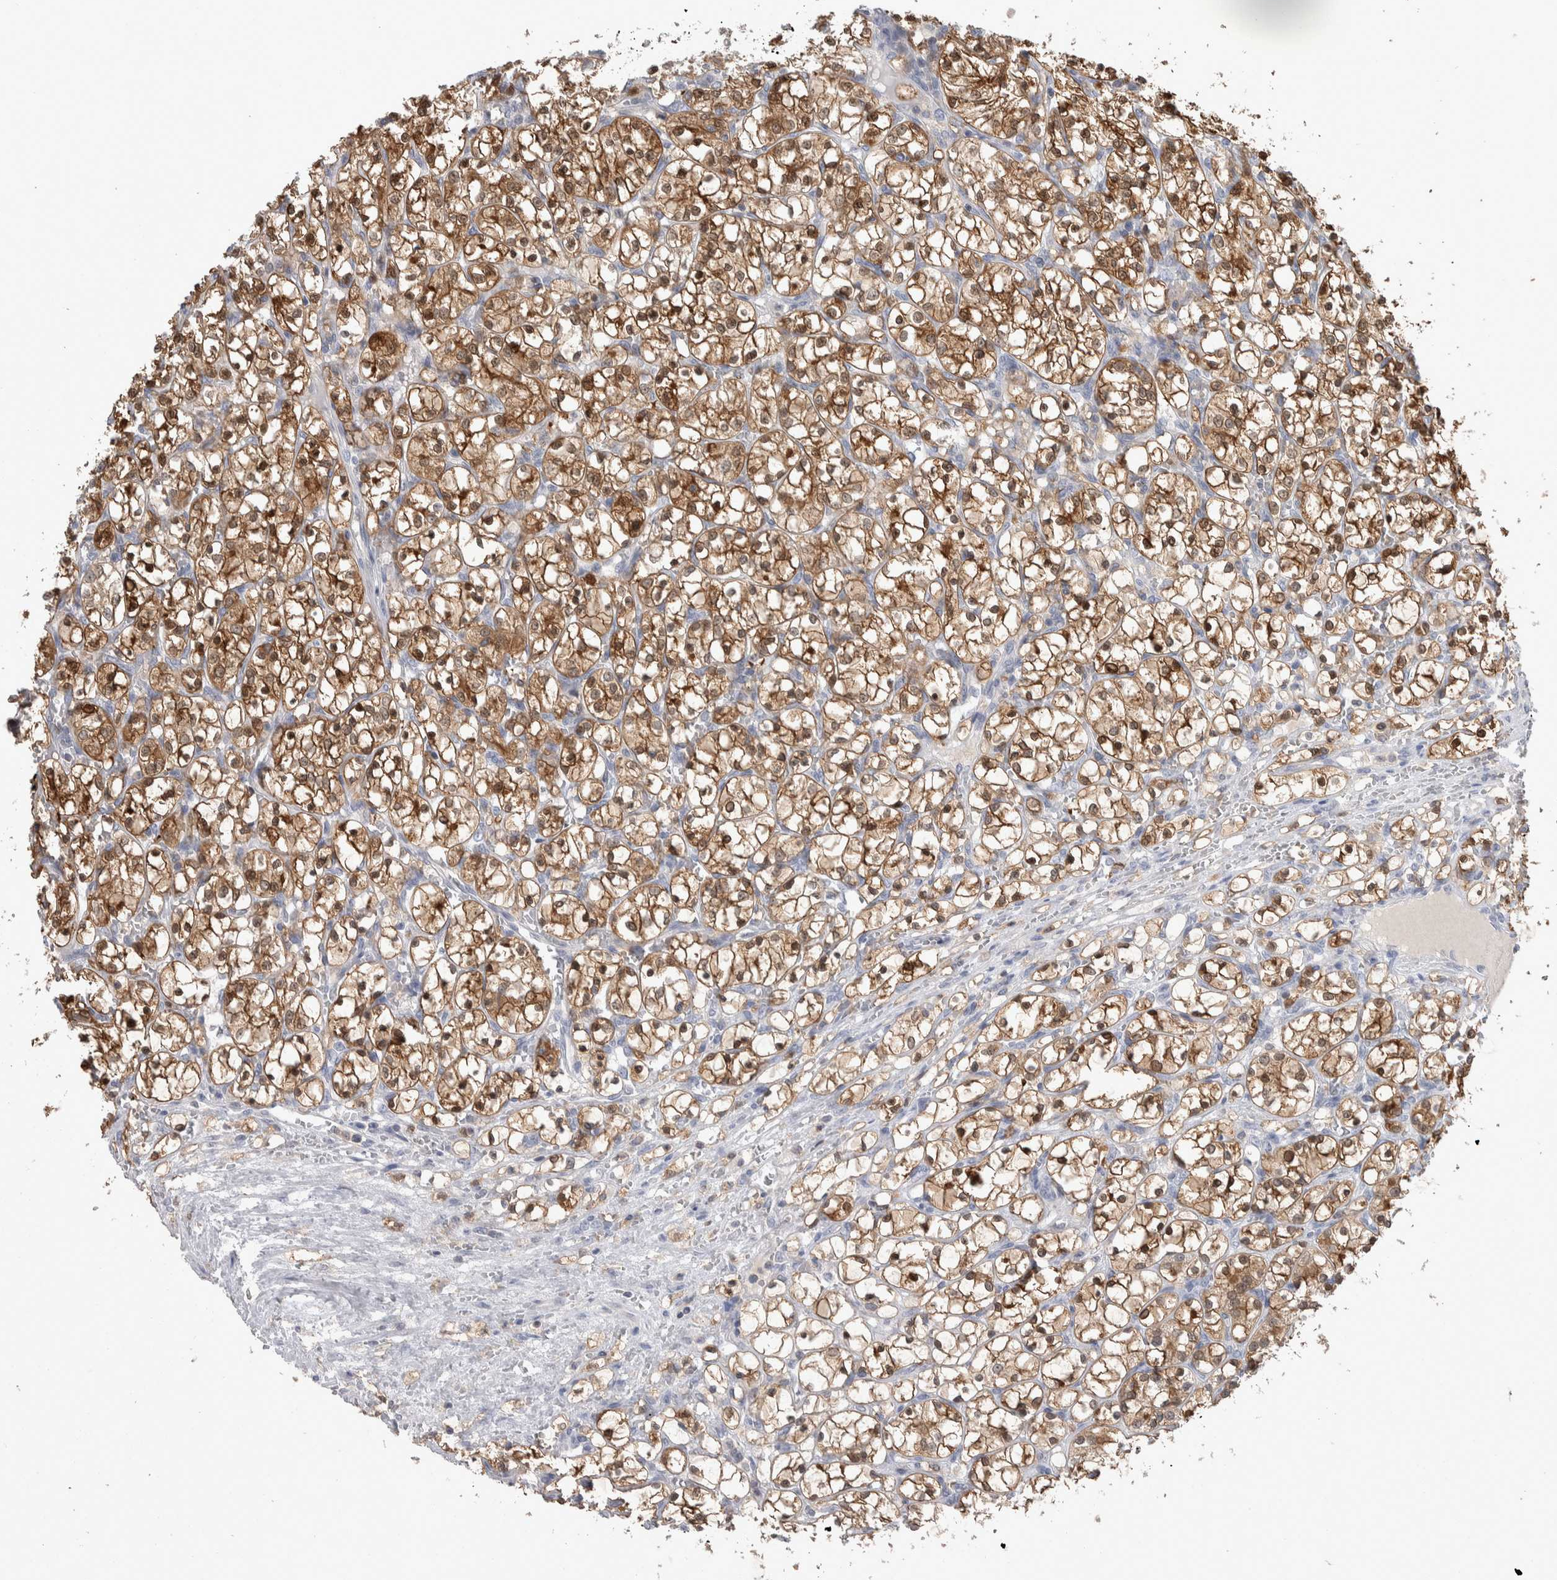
{"staining": {"intensity": "moderate", "quantity": ">75%", "location": "cytoplasmic/membranous,nuclear"}, "tissue": "renal cancer", "cell_type": "Tumor cells", "image_type": "cancer", "snomed": [{"axis": "morphology", "description": "Adenocarcinoma, NOS"}, {"axis": "topography", "description": "Kidney"}], "caption": "Moderate cytoplasmic/membranous and nuclear staining for a protein is identified in about >75% of tumor cells of renal adenocarcinoma using immunohistochemistry.", "gene": "HTATIP2", "patient": {"sex": "female", "age": 69}}